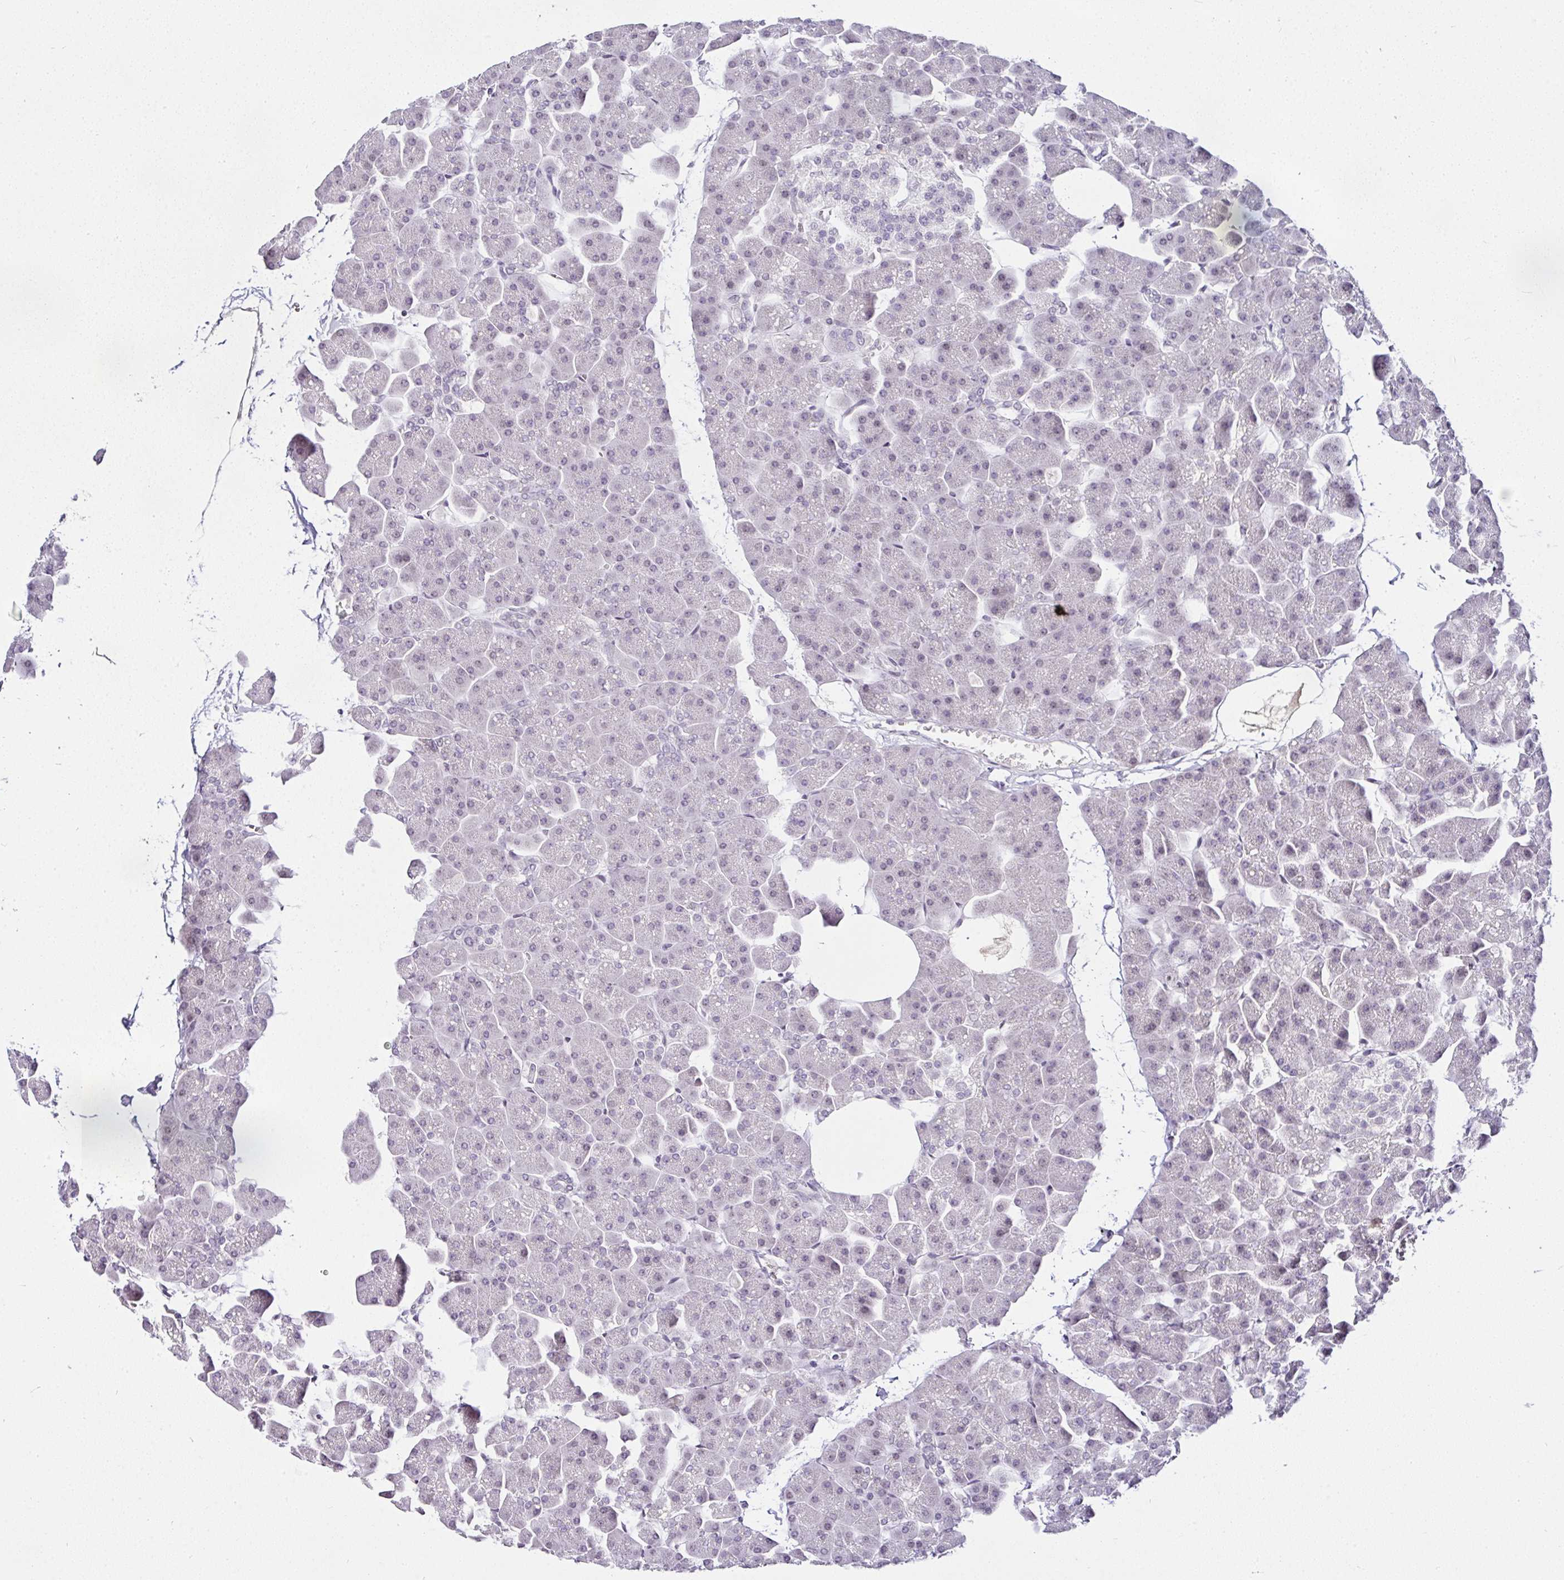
{"staining": {"intensity": "negative", "quantity": "none", "location": "none"}, "tissue": "pancreas", "cell_type": "Exocrine glandular cells", "image_type": "normal", "snomed": [{"axis": "morphology", "description": "Normal tissue, NOS"}, {"axis": "topography", "description": "Pancreas"}], "caption": "Exocrine glandular cells show no significant protein staining in normal pancreas.", "gene": "SERPINB3", "patient": {"sex": "male", "age": 35}}